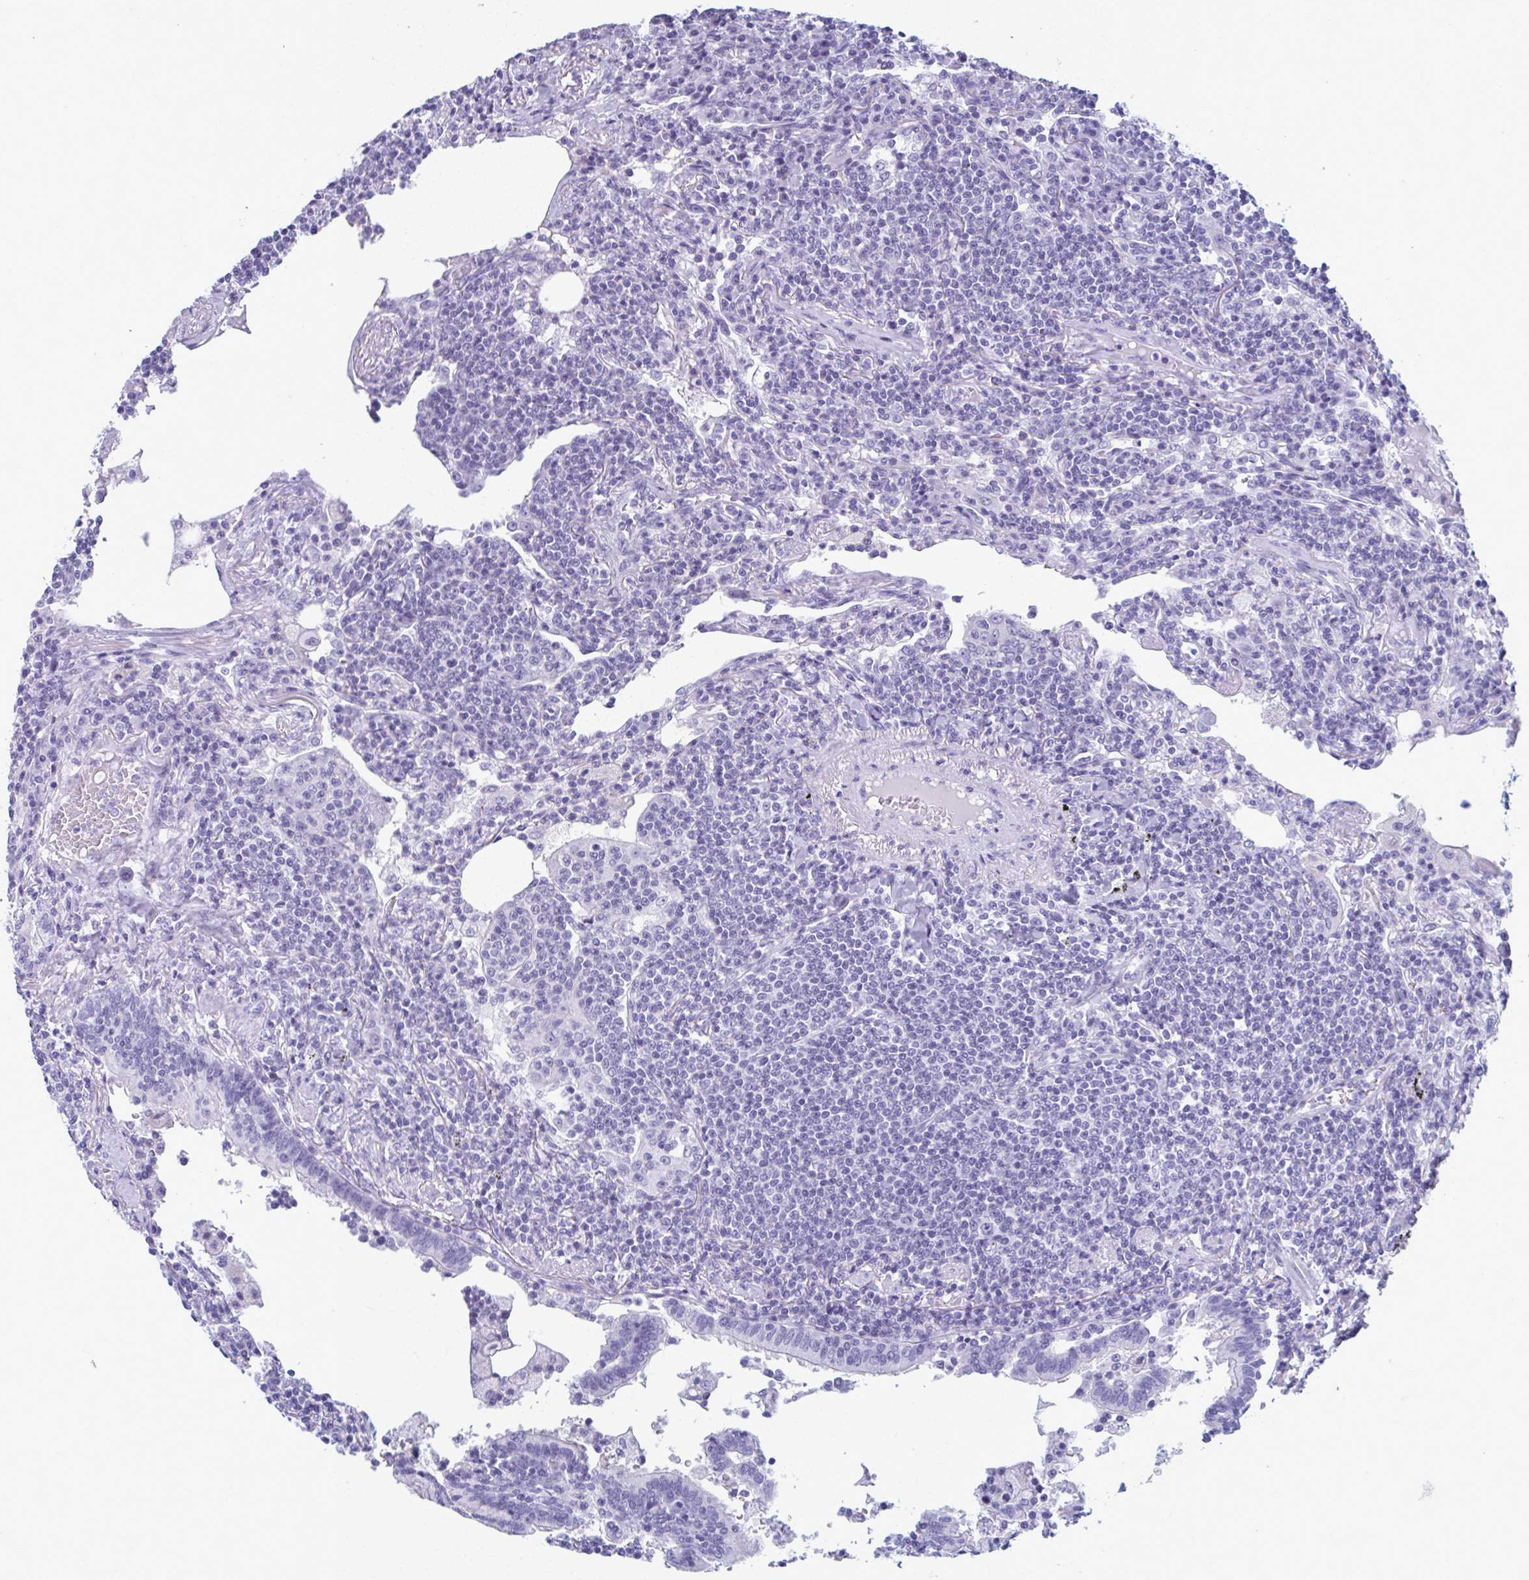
{"staining": {"intensity": "negative", "quantity": "none", "location": "none"}, "tissue": "lymphoma", "cell_type": "Tumor cells", "image_type": "cancer", "snomed": [{"axis": "morphology", "description": "Malignant lymphoma, non-Hodgkin's type, Low grade"}, {"axis": "topography", "description": "Lung"}], "caption": "This histopathology image is of lymphoma stained with IHC to label a protein in brown with the nuclei are counter-stained blue. There is no staining in tumor cells.", "gene": "MPLKIP", "patient": {"sex": "female", "age": 71}}